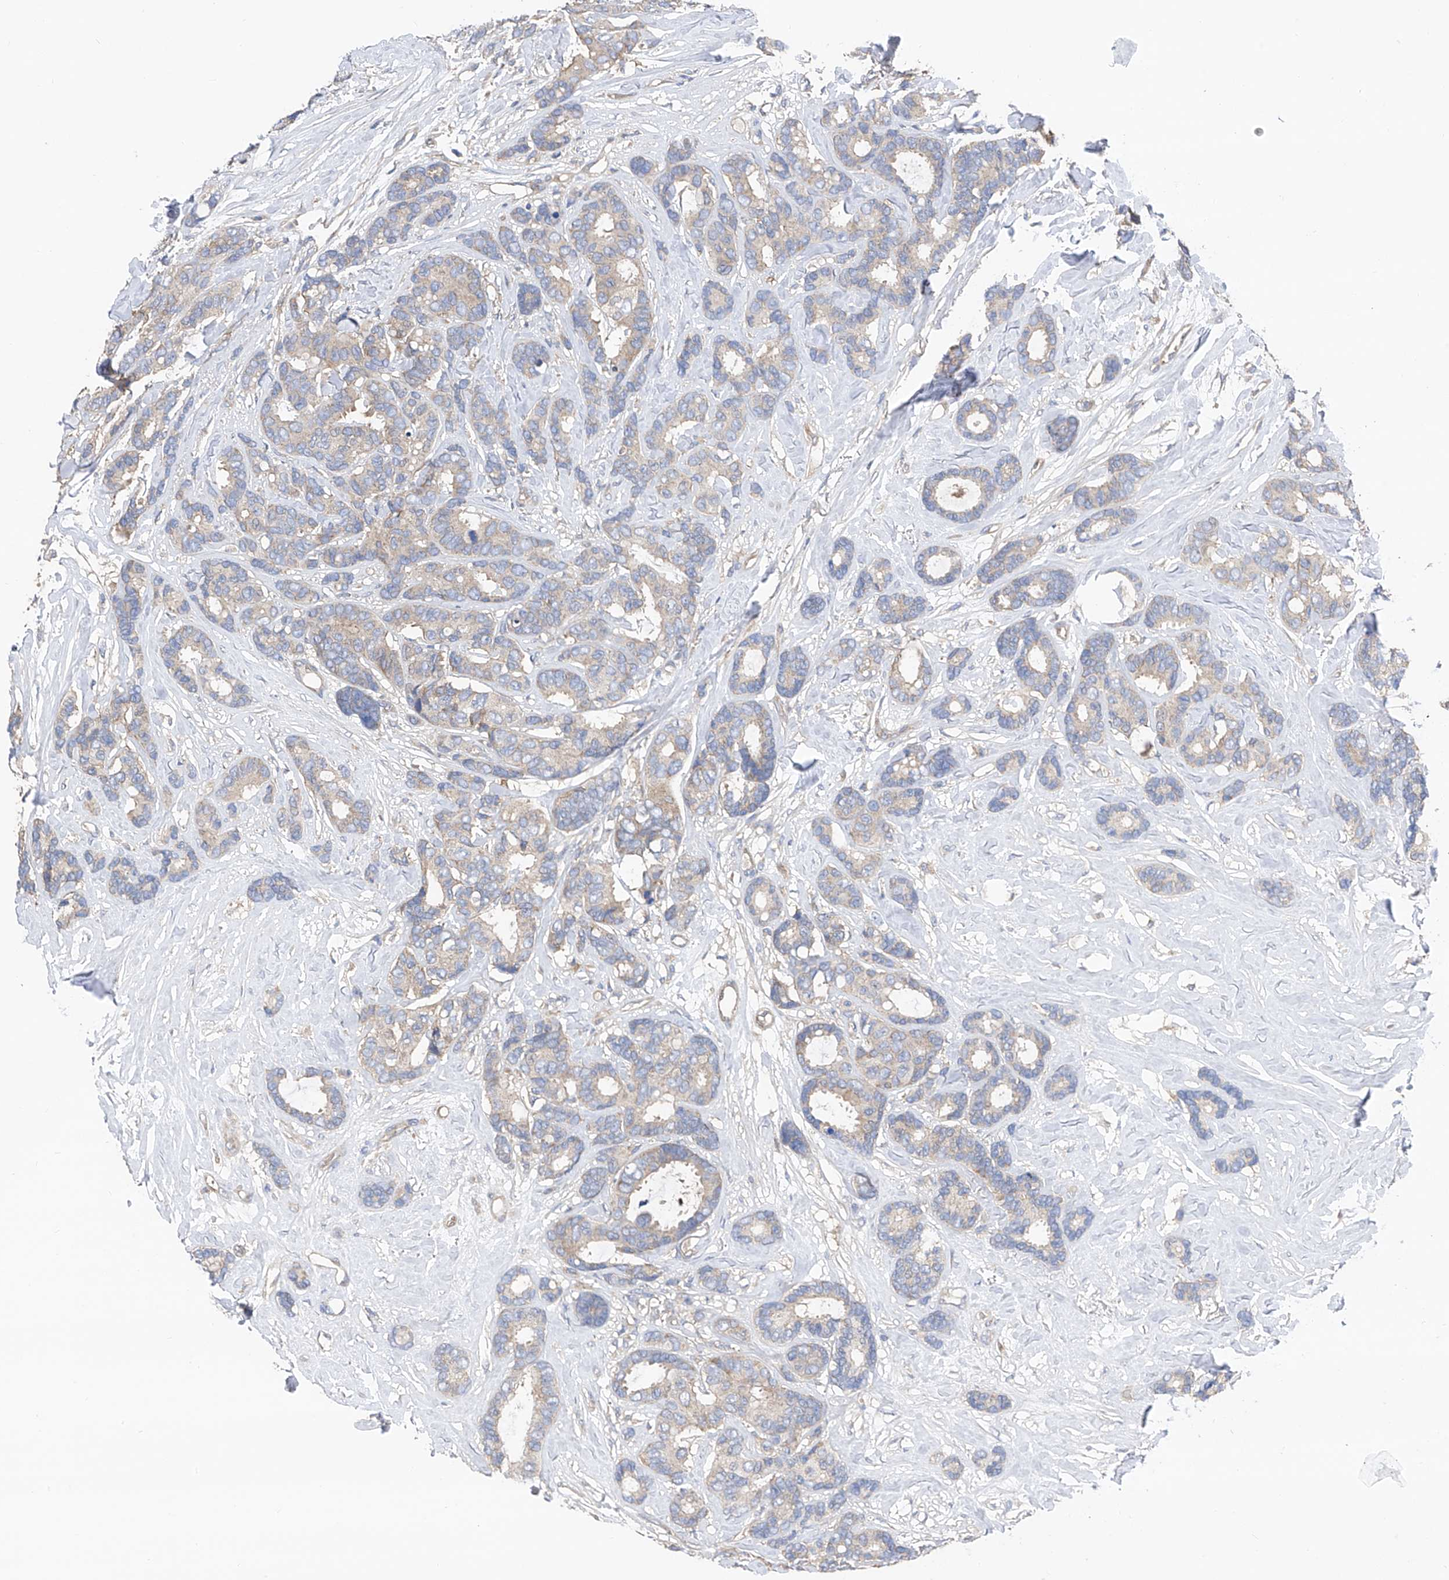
{"staining": {"intensity": "weak", "quantity": "25%-75%", "location": "cytoplasmic/membranous"}, "tissue": "breast cancer", "cell_type": "Tumor cells", "image_type": "cancer", "snomed": [{"axis": "morphology", "description": "Duct carcinoma"}, {"axis": "topography", "description": "Breast"}], "caption": "Human breast cancer stained for a protein (brown) exhibits weak cytoplasmic/membranous positive staining in approximately 25%-75% of tumor cells.", "gene": "PTK2", "patient": {"sex": "female", "age": 87}}